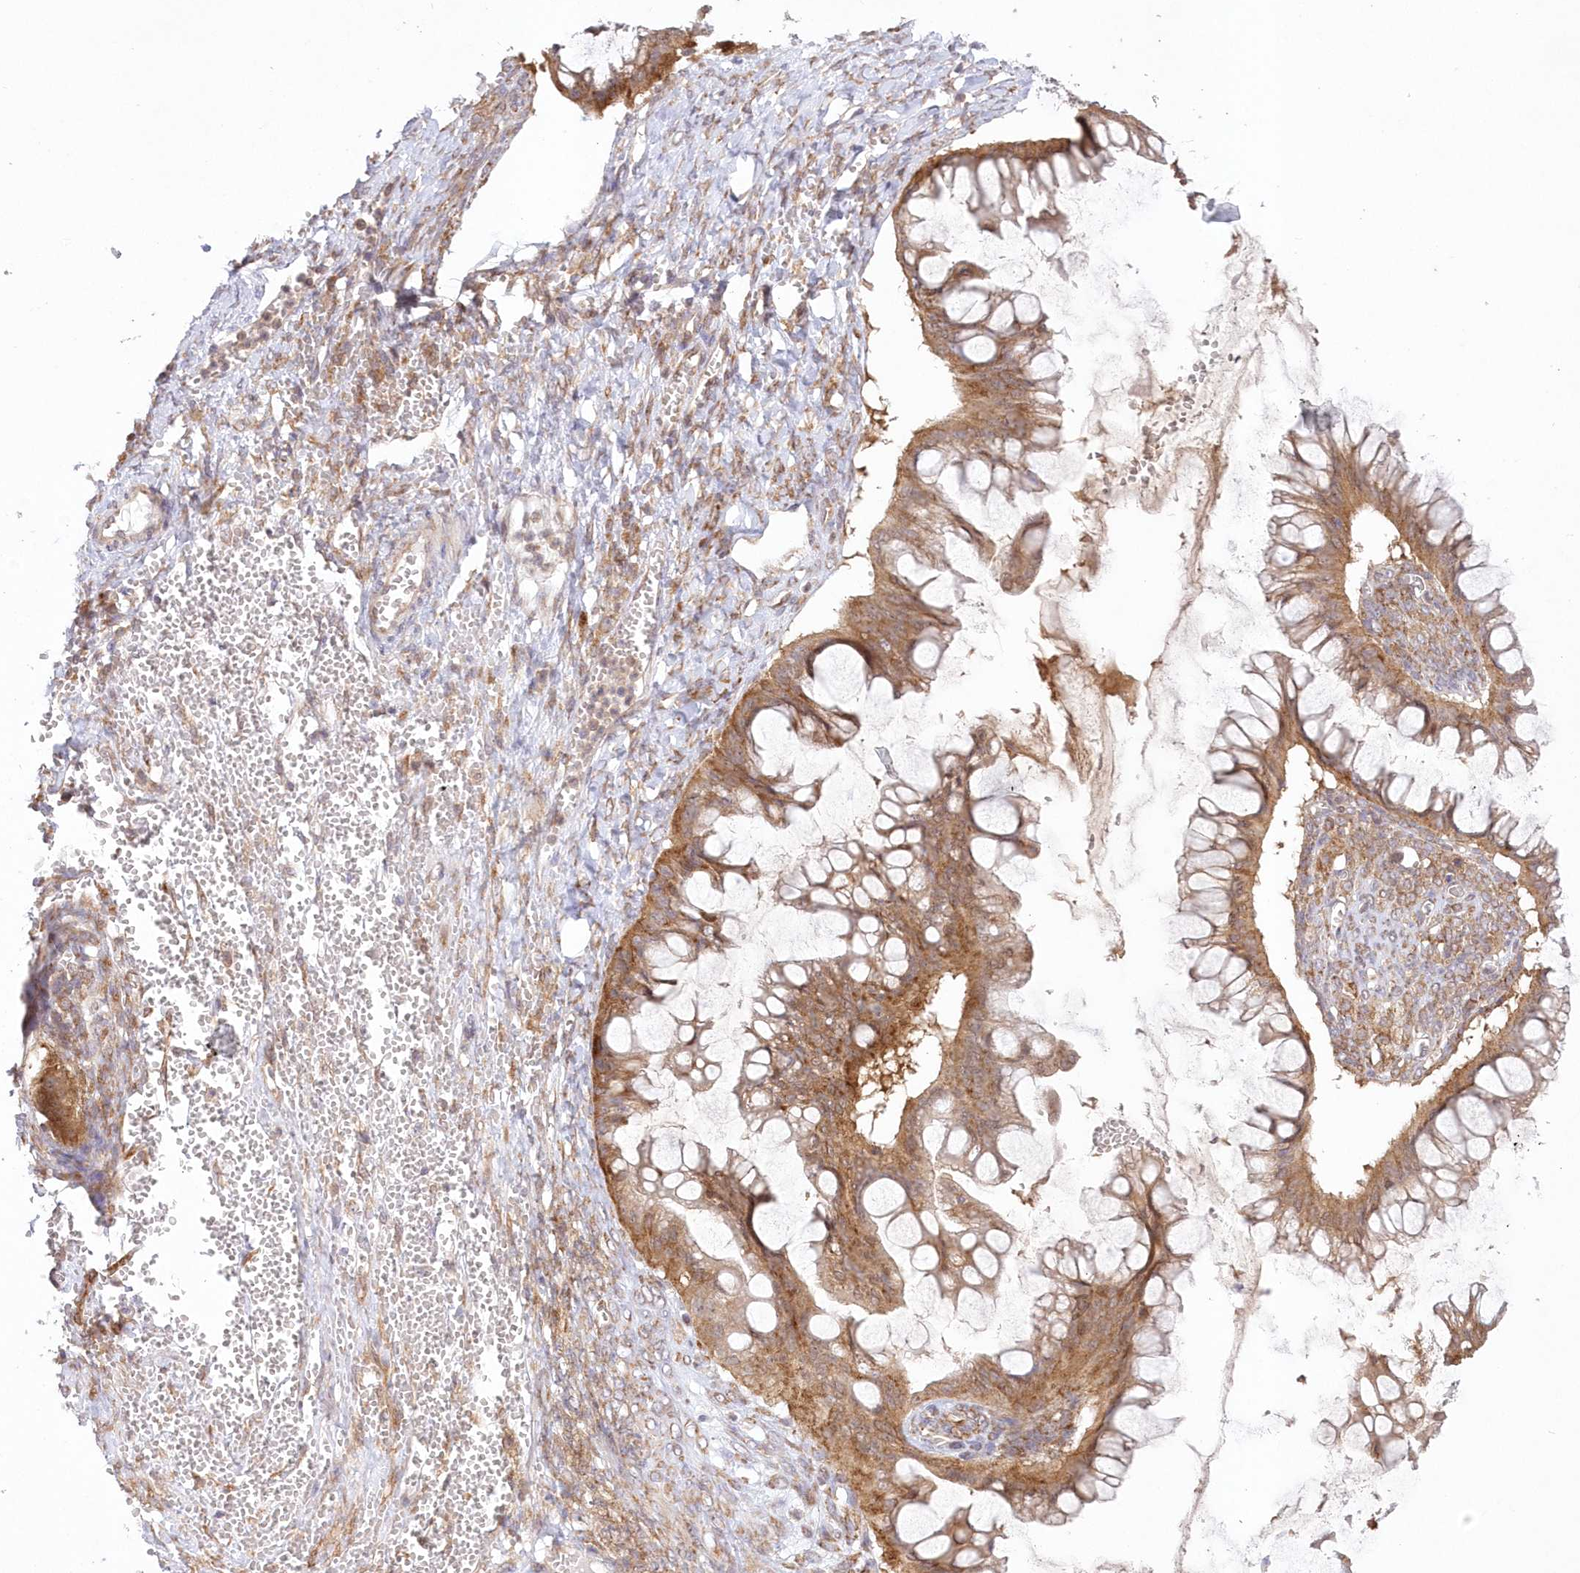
{"staining": {"intensity": "moderate", "quantity": ">75%", "location": "cytoplasmic/membranous"}, "tissue": "ovarian cancer", "cell_type": "Tumor cells", "image_type": "cancer", "snomed": [{"axis": "morphology", "description": "Cystadenocarcinoma, mucinous, NOS"}, {"axis": "topography", "description": "Ovary"}], "caption": "Immunohistochemistry (IHC) micrograph of neoplastic tissue: human ovarian mucinous cystadenocarcinoma stained using immunohistochemistry shows medium levels of moderate protein expression localized specifically in the cytoplasmic/membranous of tumor cells, appearing as a cytoplasmic/membranous brown color.", "gene": "RNPEP", "patient": {"sex": "female", "age": 73}}